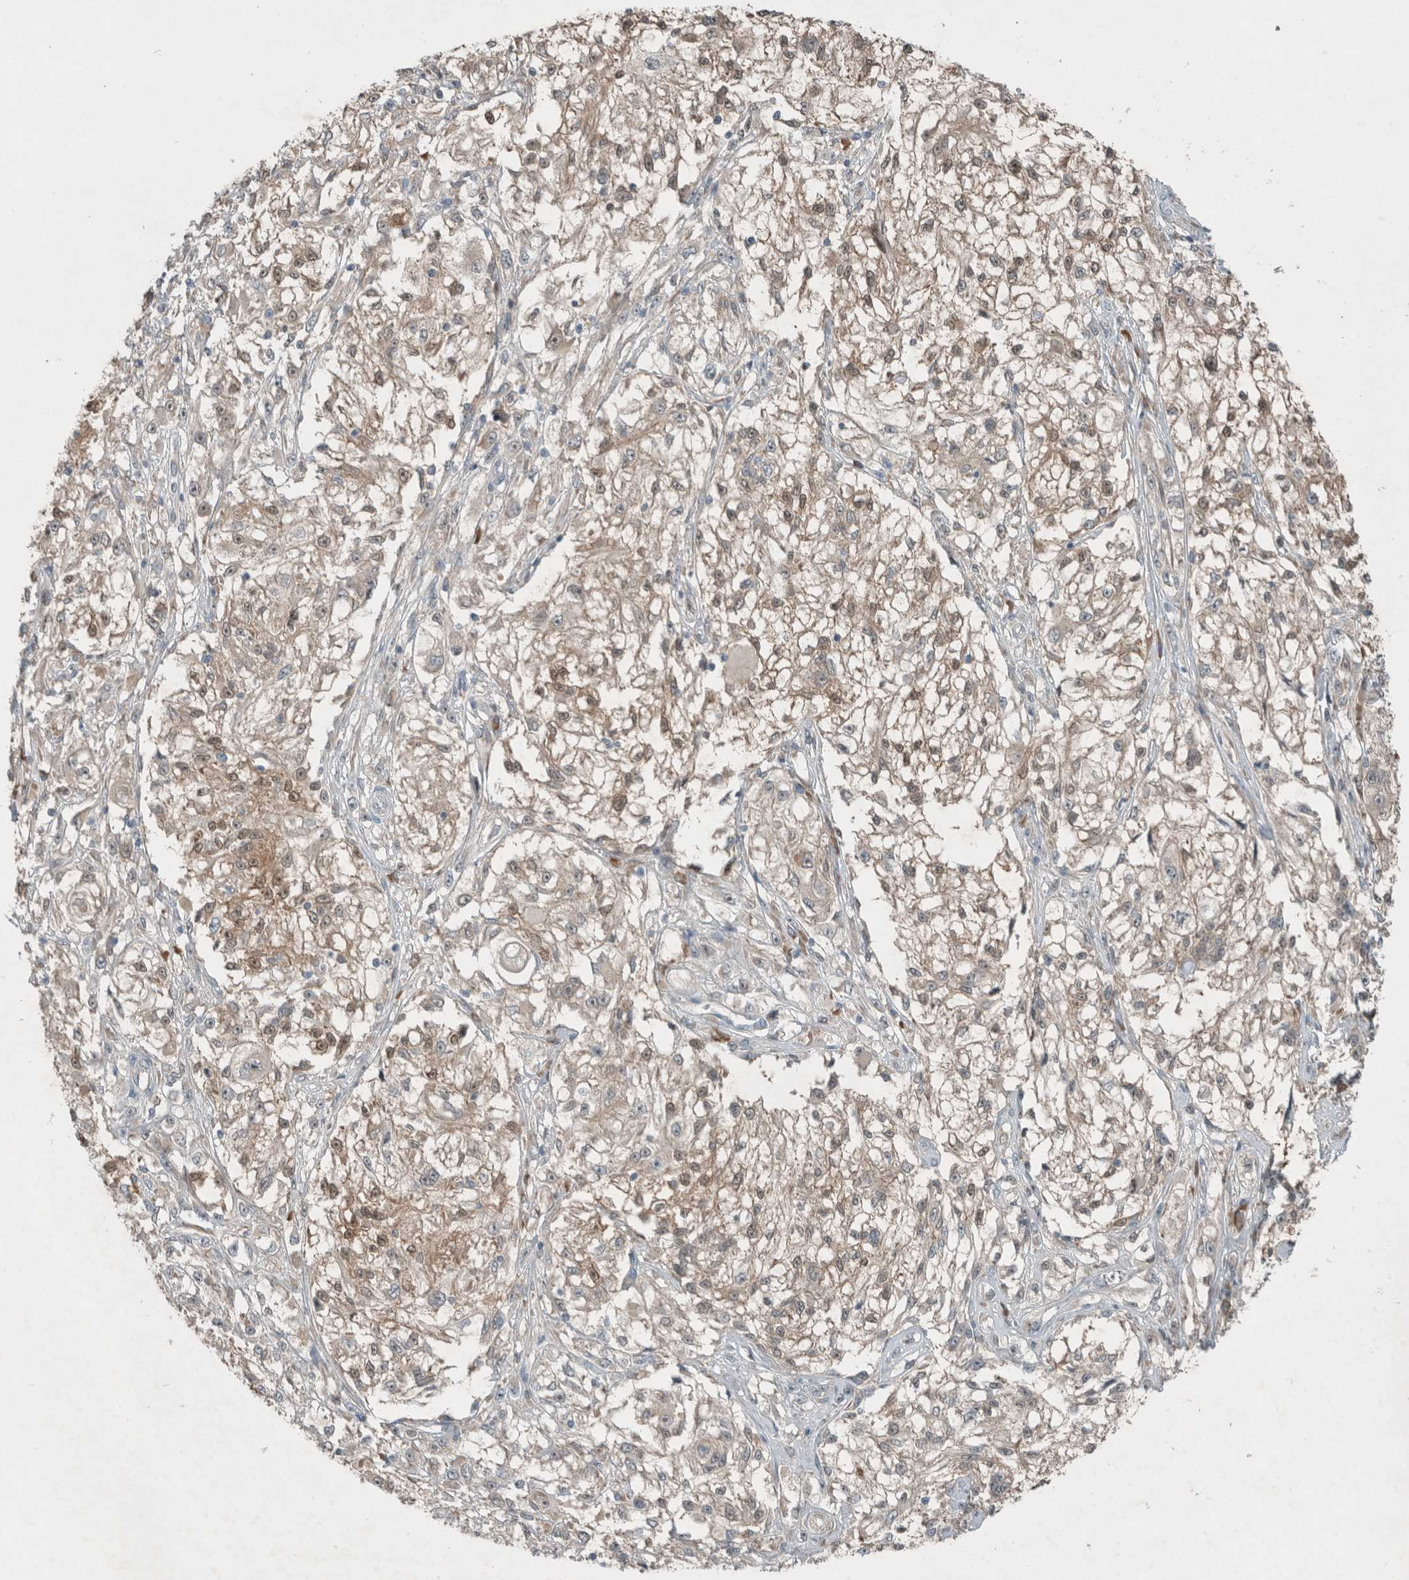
{"staining": {"intensity": "weak", "quantity": ">75%", "location": "cytoplasmic/membranous"}, "tissue": "melanoma", "cell_type": "Tumor cells", "image_type": "cancer", "snomed": [{"axis": "morphology", "description": "Malignant melanoma, NOS"}, {"axis": "topography", "description": "Skin of head"}], "caption": "Immunohistochemistry of human melanoma demonstrates low levels of weak cytoplasmic/membranous expression in about >75% of tumor cells.", "gene": "RALGDS", "patient": {"sex": "male", "age": 83}}